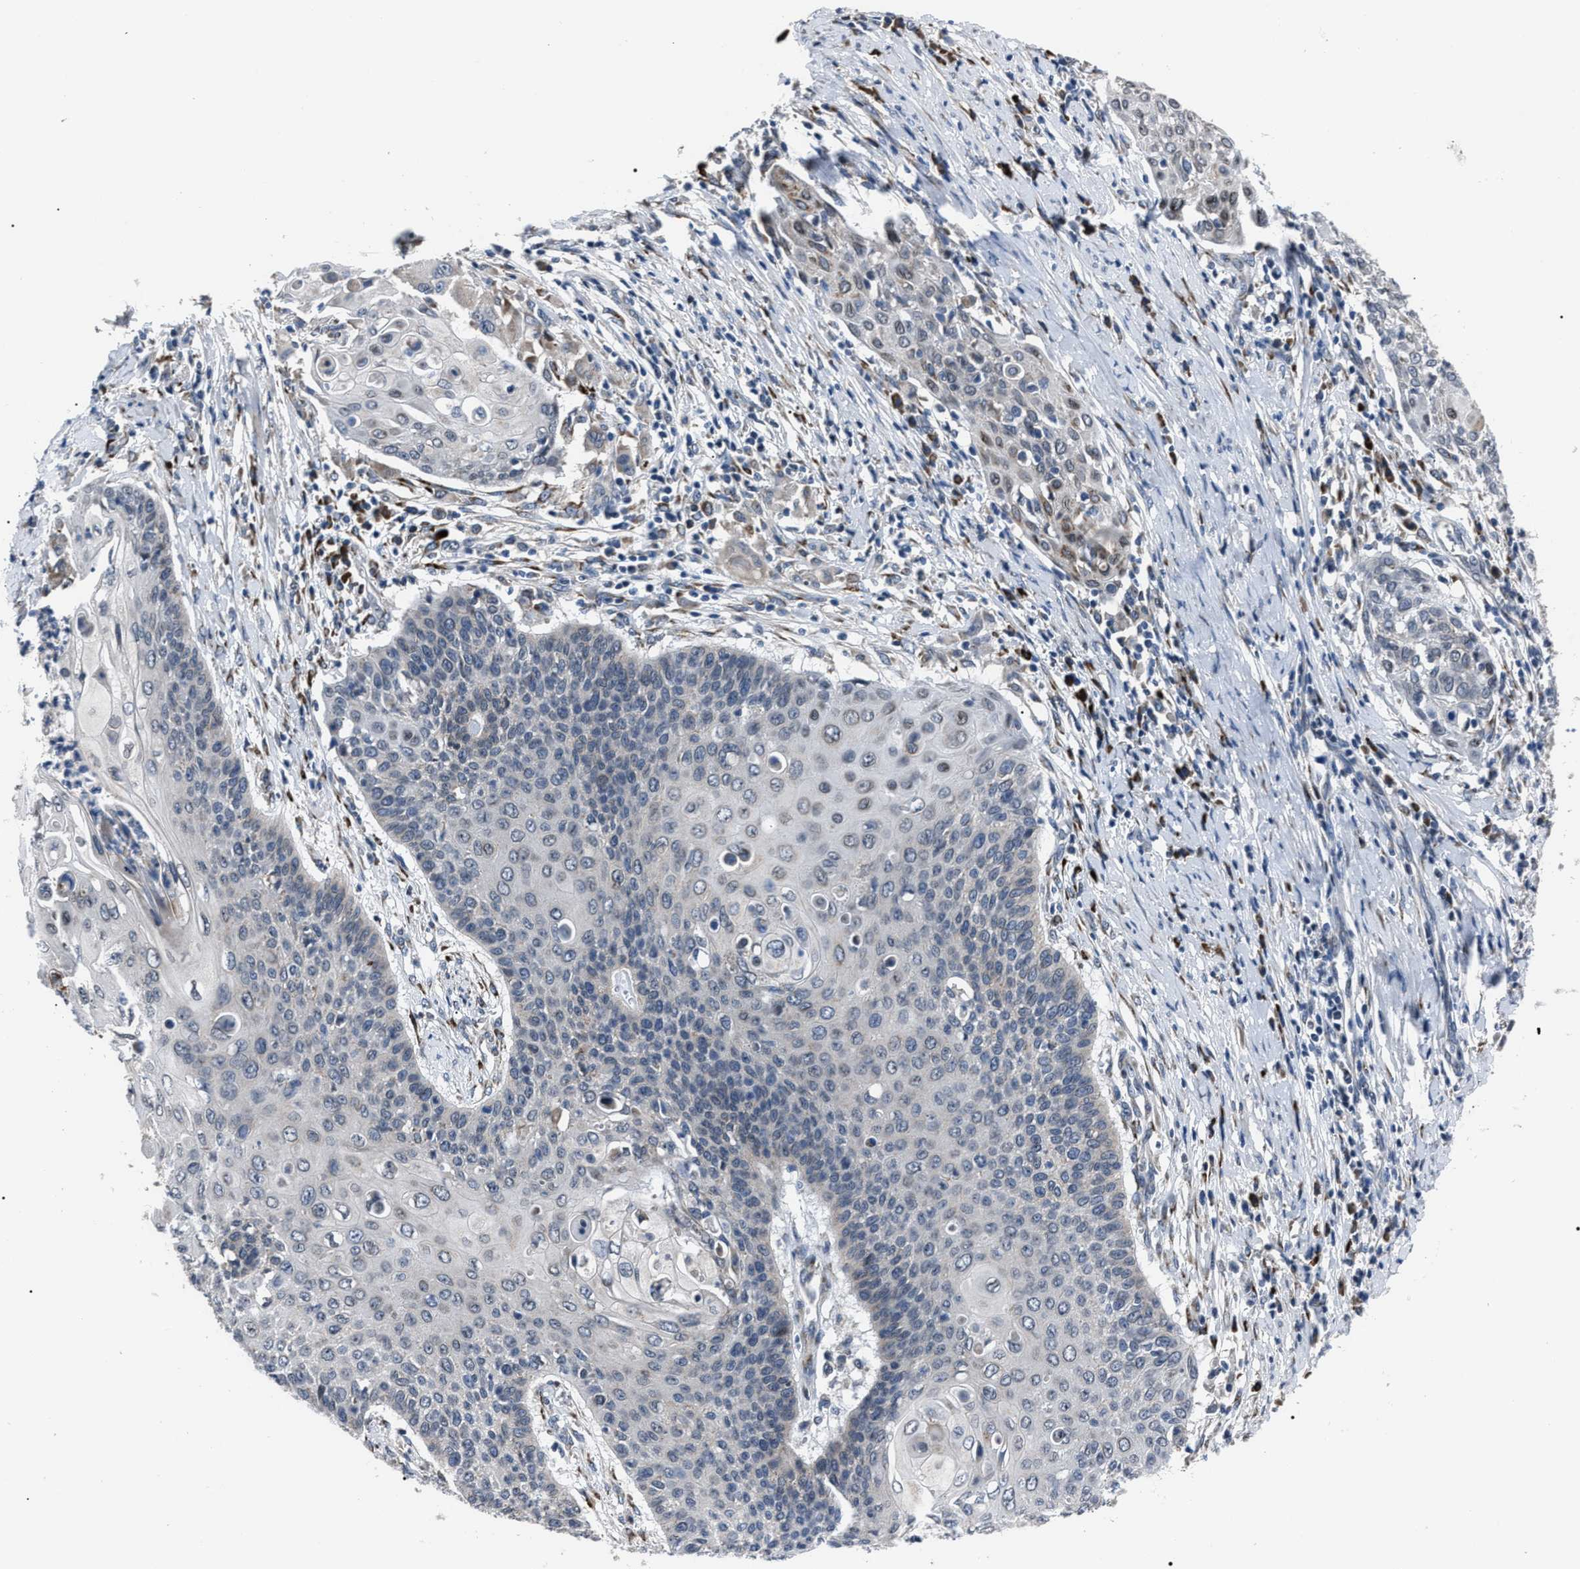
{"staining": {"intensity": "weak", "quantity": "<25%", "location": "cytoplasmic/membranous"}, "tissue": "cervical cancer", "cell_type": "Tumor cells", "image_type": "cancer", "snomed": [{"axis": "morphology", "description": "Squamous cell carcinoma, NOS"}, {"axis": "topography", "description": "Cervix"}], "caption": "High magnification brightfield microscopy of squamous cell carcinoma (cervical) stained with DAB (brown) and counterstained with hematoxylin (blue): tumor cells show no significant staining.", "gene": "LRRC14", "patient": {"sex": "female", "age": 39}}